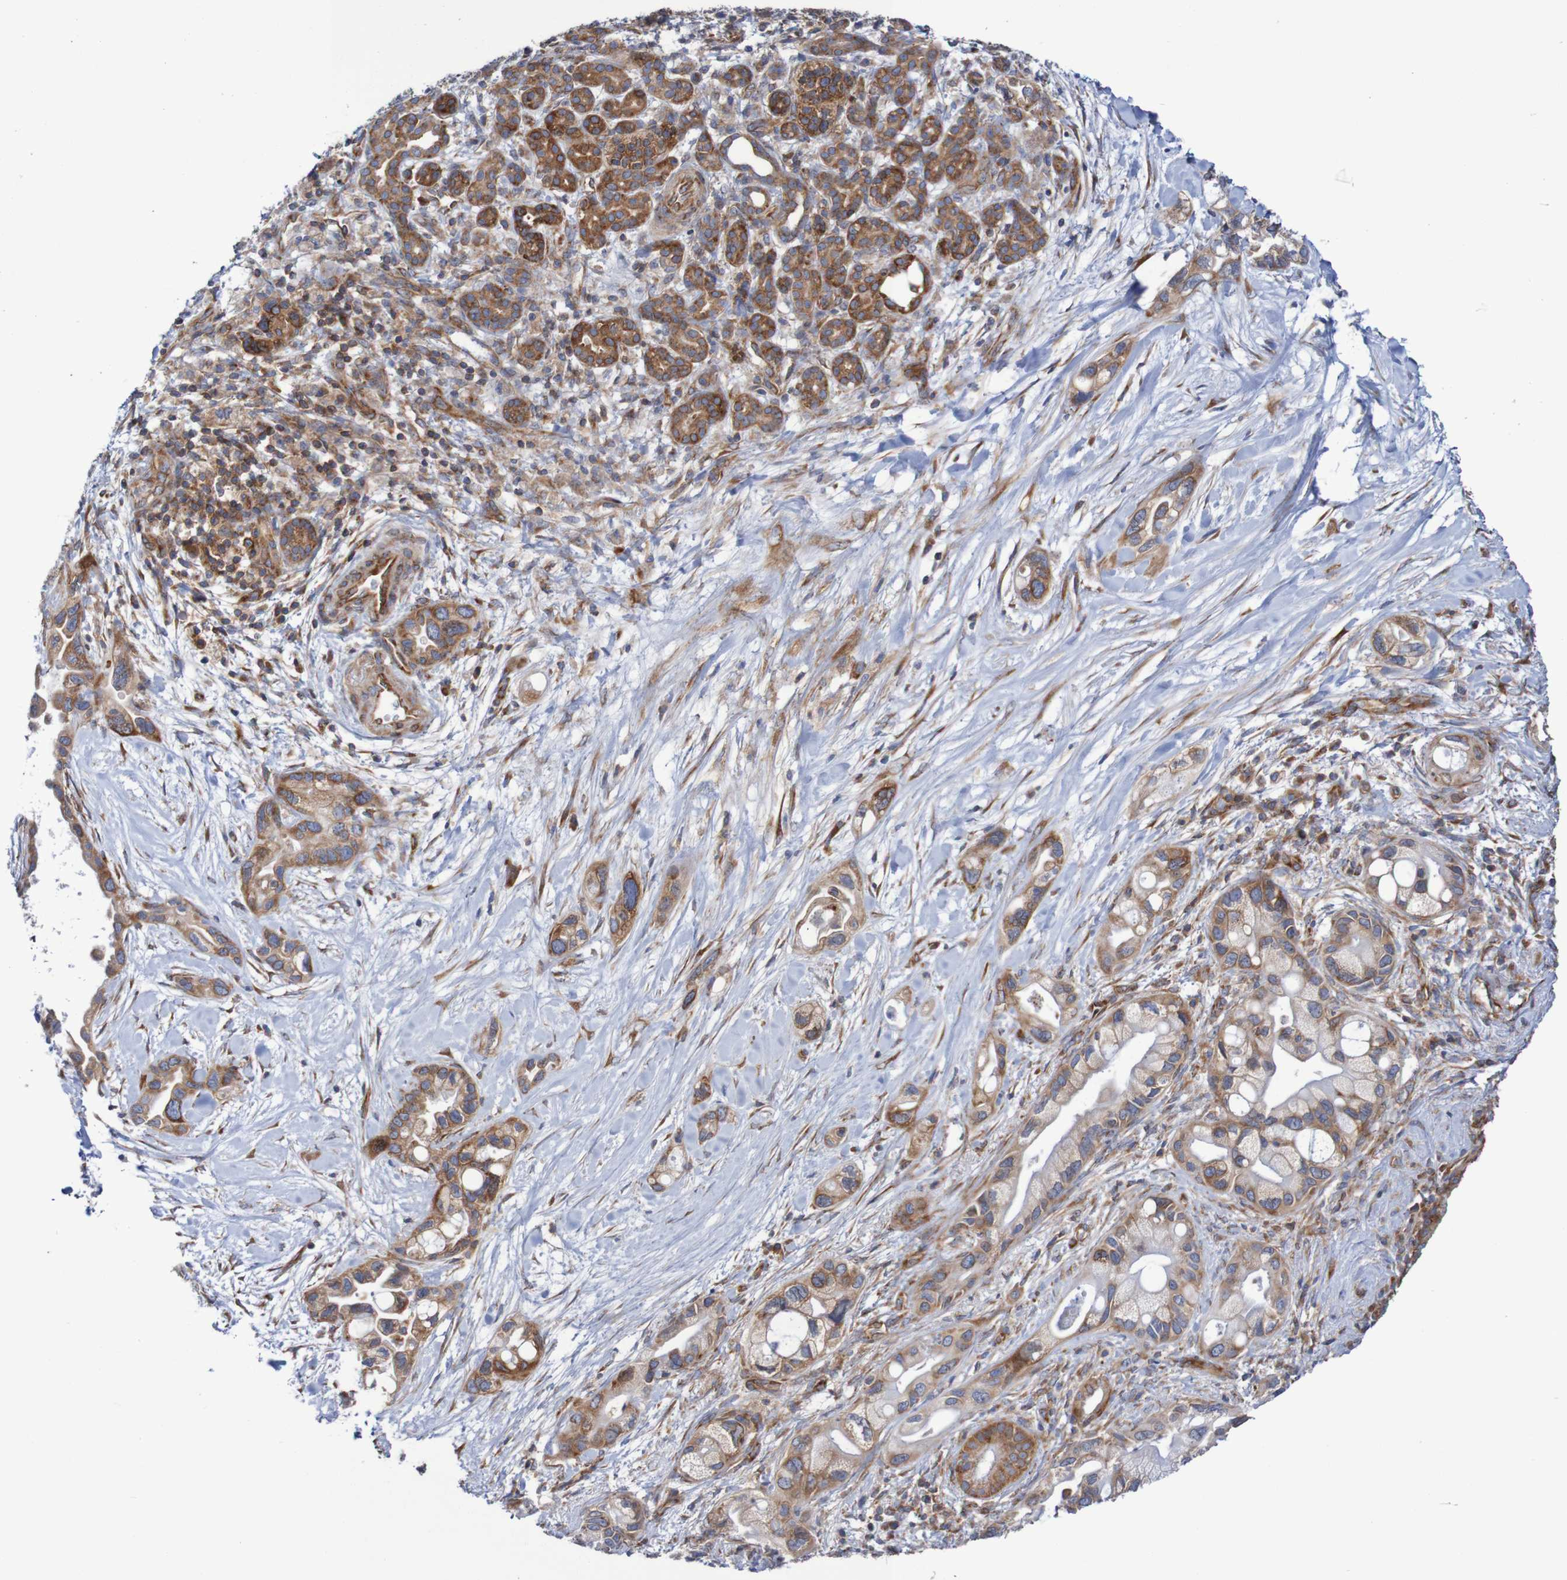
{"staining": {"intensity": "moderate", "quantity": ">75%", "location": "cytoplasmic/membranous"}, "tissue": "pancreatic cancer", "cell_type": "Tumor cells", "image_type": "cancer", "snomed": [{"axis": "morphology", "description": "Adenocarcinoma, NOS"}, {"axis": "topography", "description": "Pancreas"}], "caption": "Pancreatic adenocarcinoma was stained to show a protein in brown. There is medium levels of moderate cytoplasmic/membranous staining in about >75% of tumor cells.", "gene": "FXR2", "patient": {"sex": "female", "age": 77}}